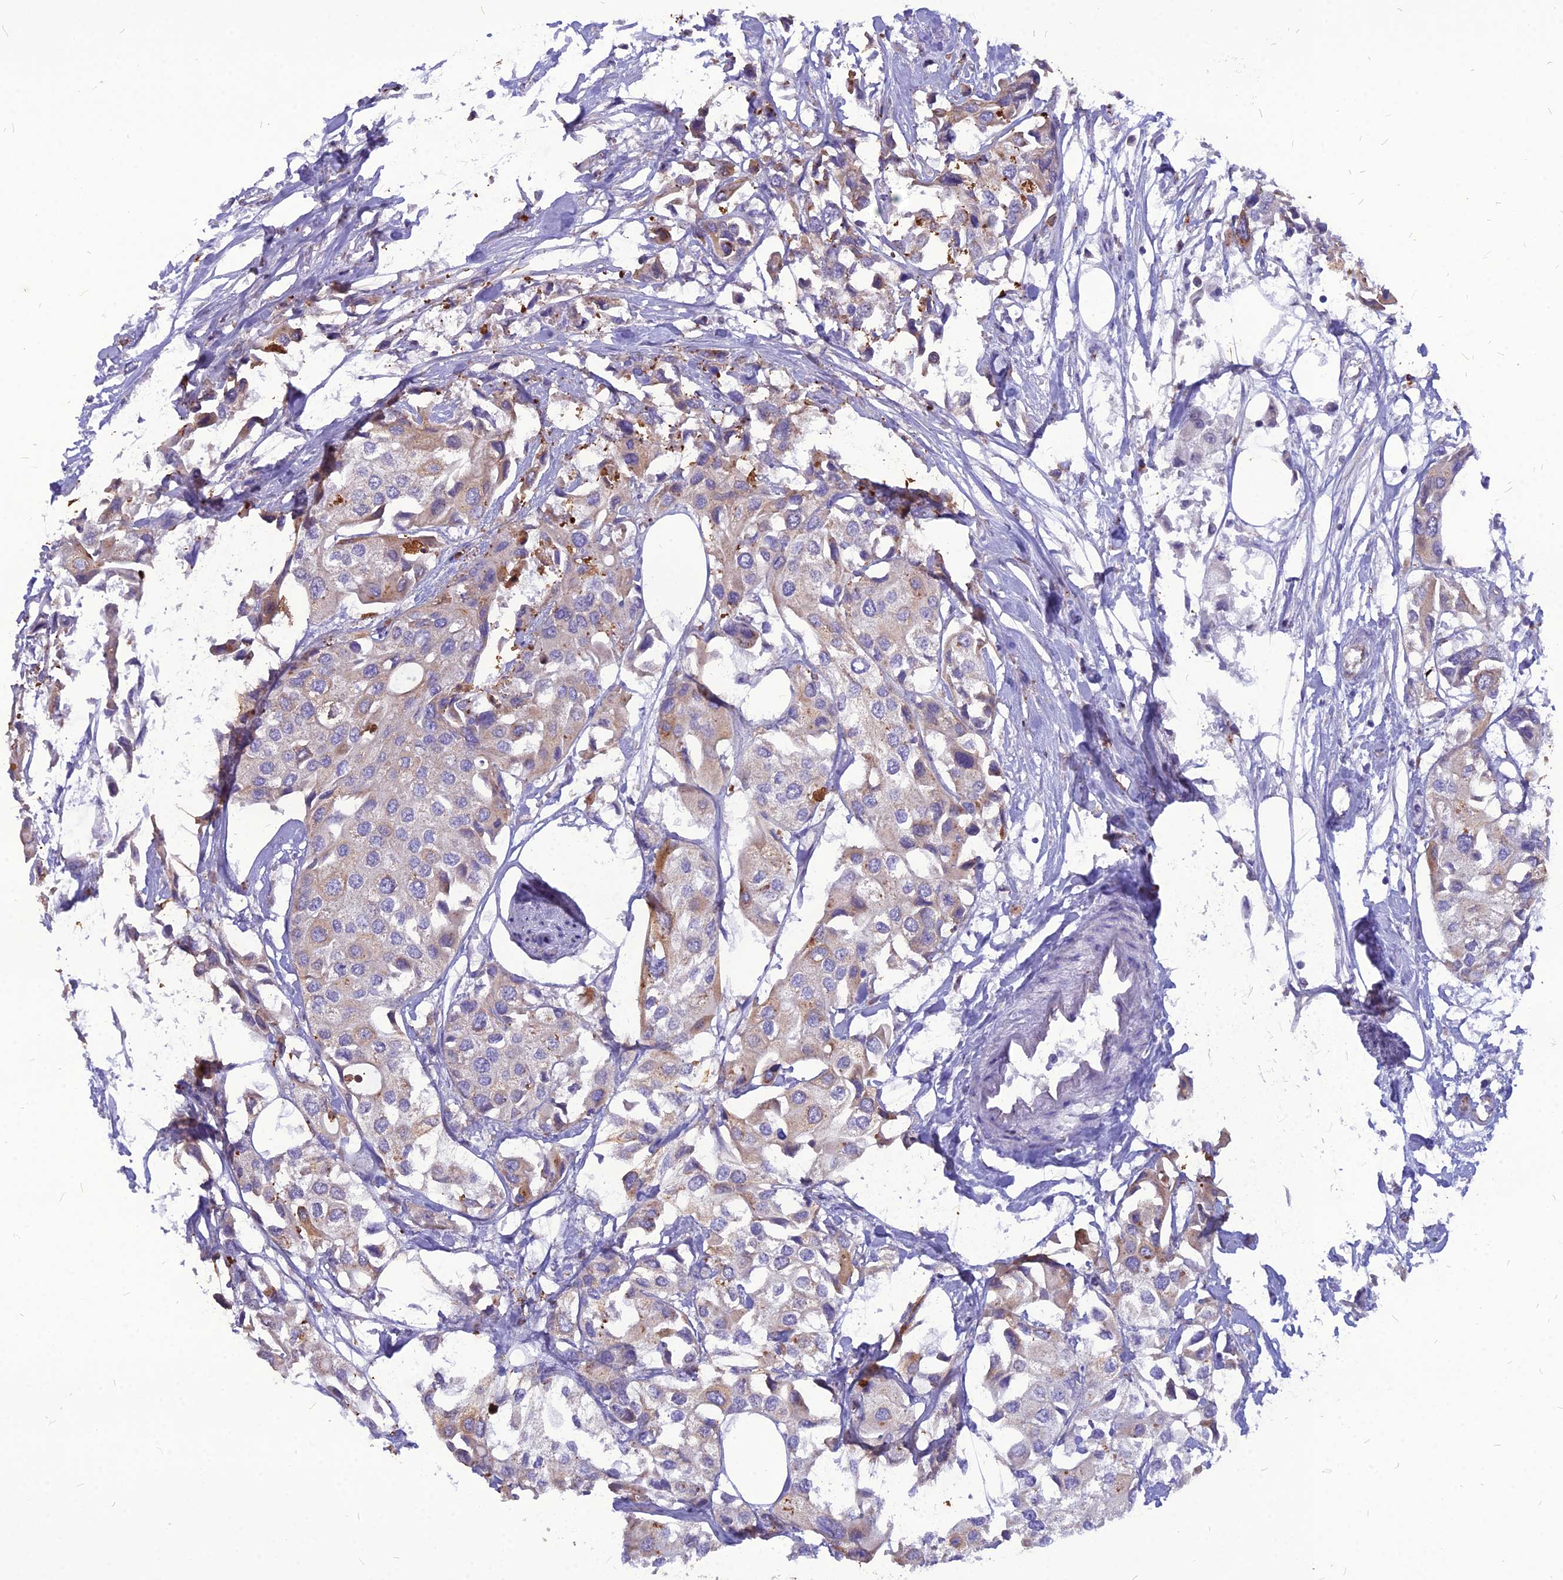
{"staining": {"intensity": "moderate", "quantity": "<25%", "location": "cytoplasmic/membranous"}, "tissue": "urothelial cancer", "cell_type": "Tumor cells", "image_type": "cancer", "snomed": [{"axis": "morphology", "description": "Urothelial carcinoma, High grade"}, {"axis": "topography", "description": "Urinary bladder"}], "caption": "Human urothelial carcinoma (high-grade) stained with a brown dye exhibits moderate cytoplasmic/membranous positive staining in approximately <25% of tumor cells.", "gene": "PCED1B", "patient": {"sex": "male", "age": 64}}